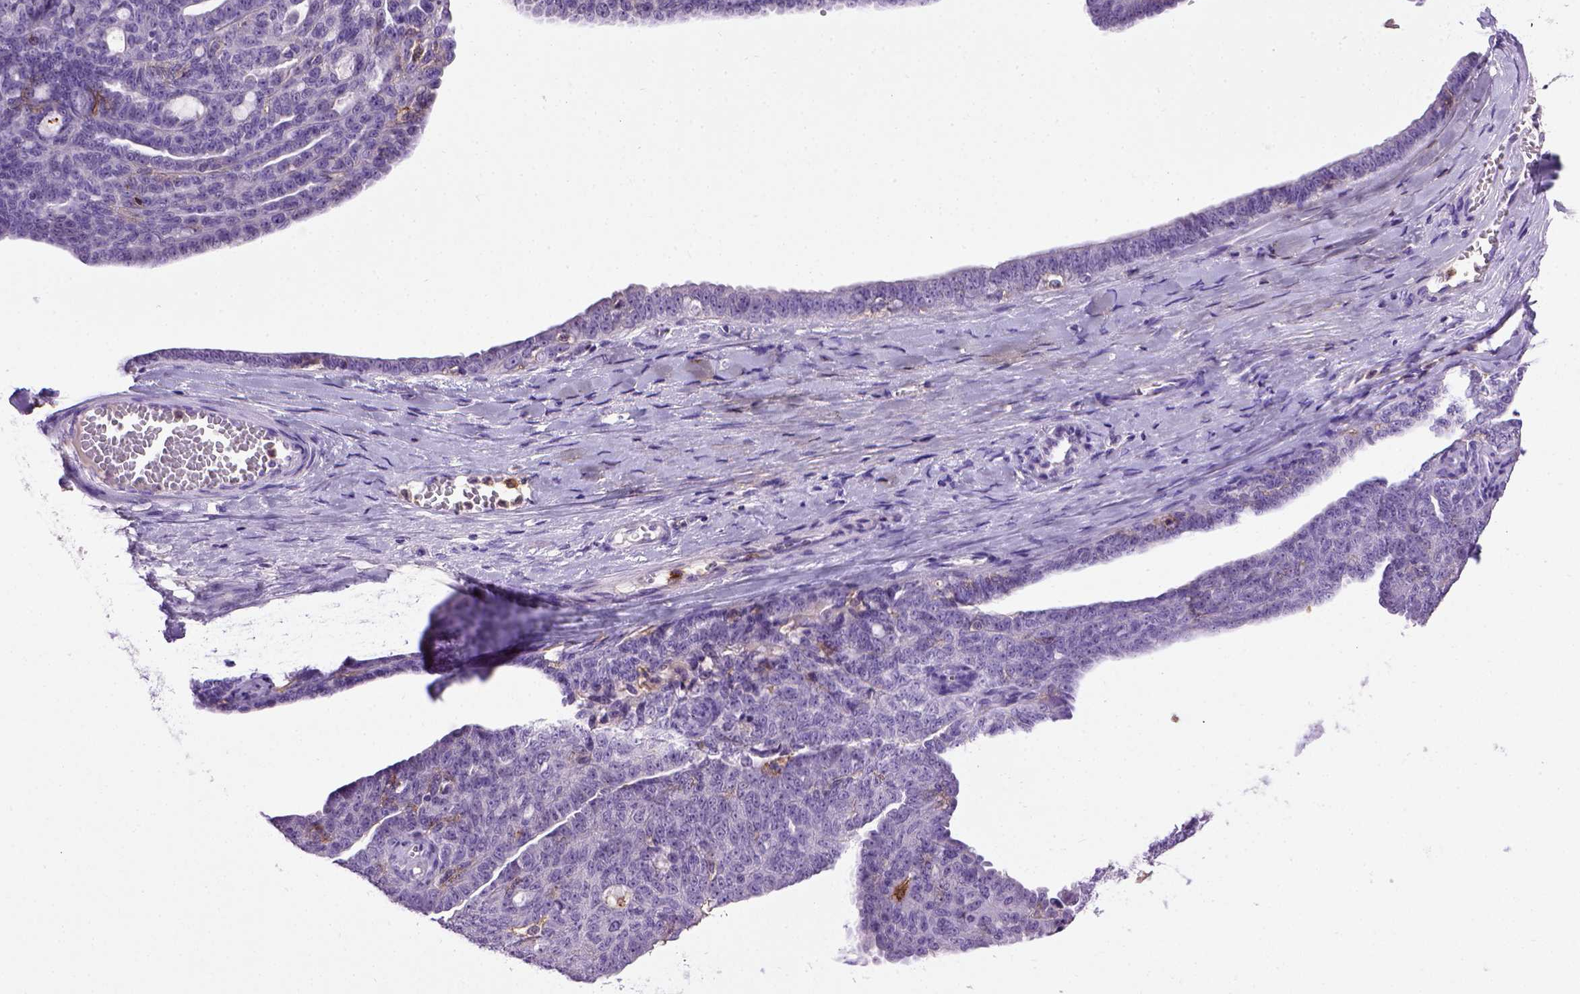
{"staining": {"intensity": "negative", "quantity": "none", "location": "none"}, "tissue": "ovarian cancer", "cell_type": "Tumor cells", "image_type": "cancer", "snomed": [{"axis": "morphology", "description": "Cystadenocarcinoma, serous, NOS"}, {"axis": "topography", "description": "Ovary"}], "caption": "IHC image of neoplastic tissue: ovarian serous cystadenocarcinoma stained with DAB (3,3'-diaminobenzidine) displays no significant protein expression in tumor cells.", "gene": "ITGAX", "patient": {"sex": "female", "age": 71}}